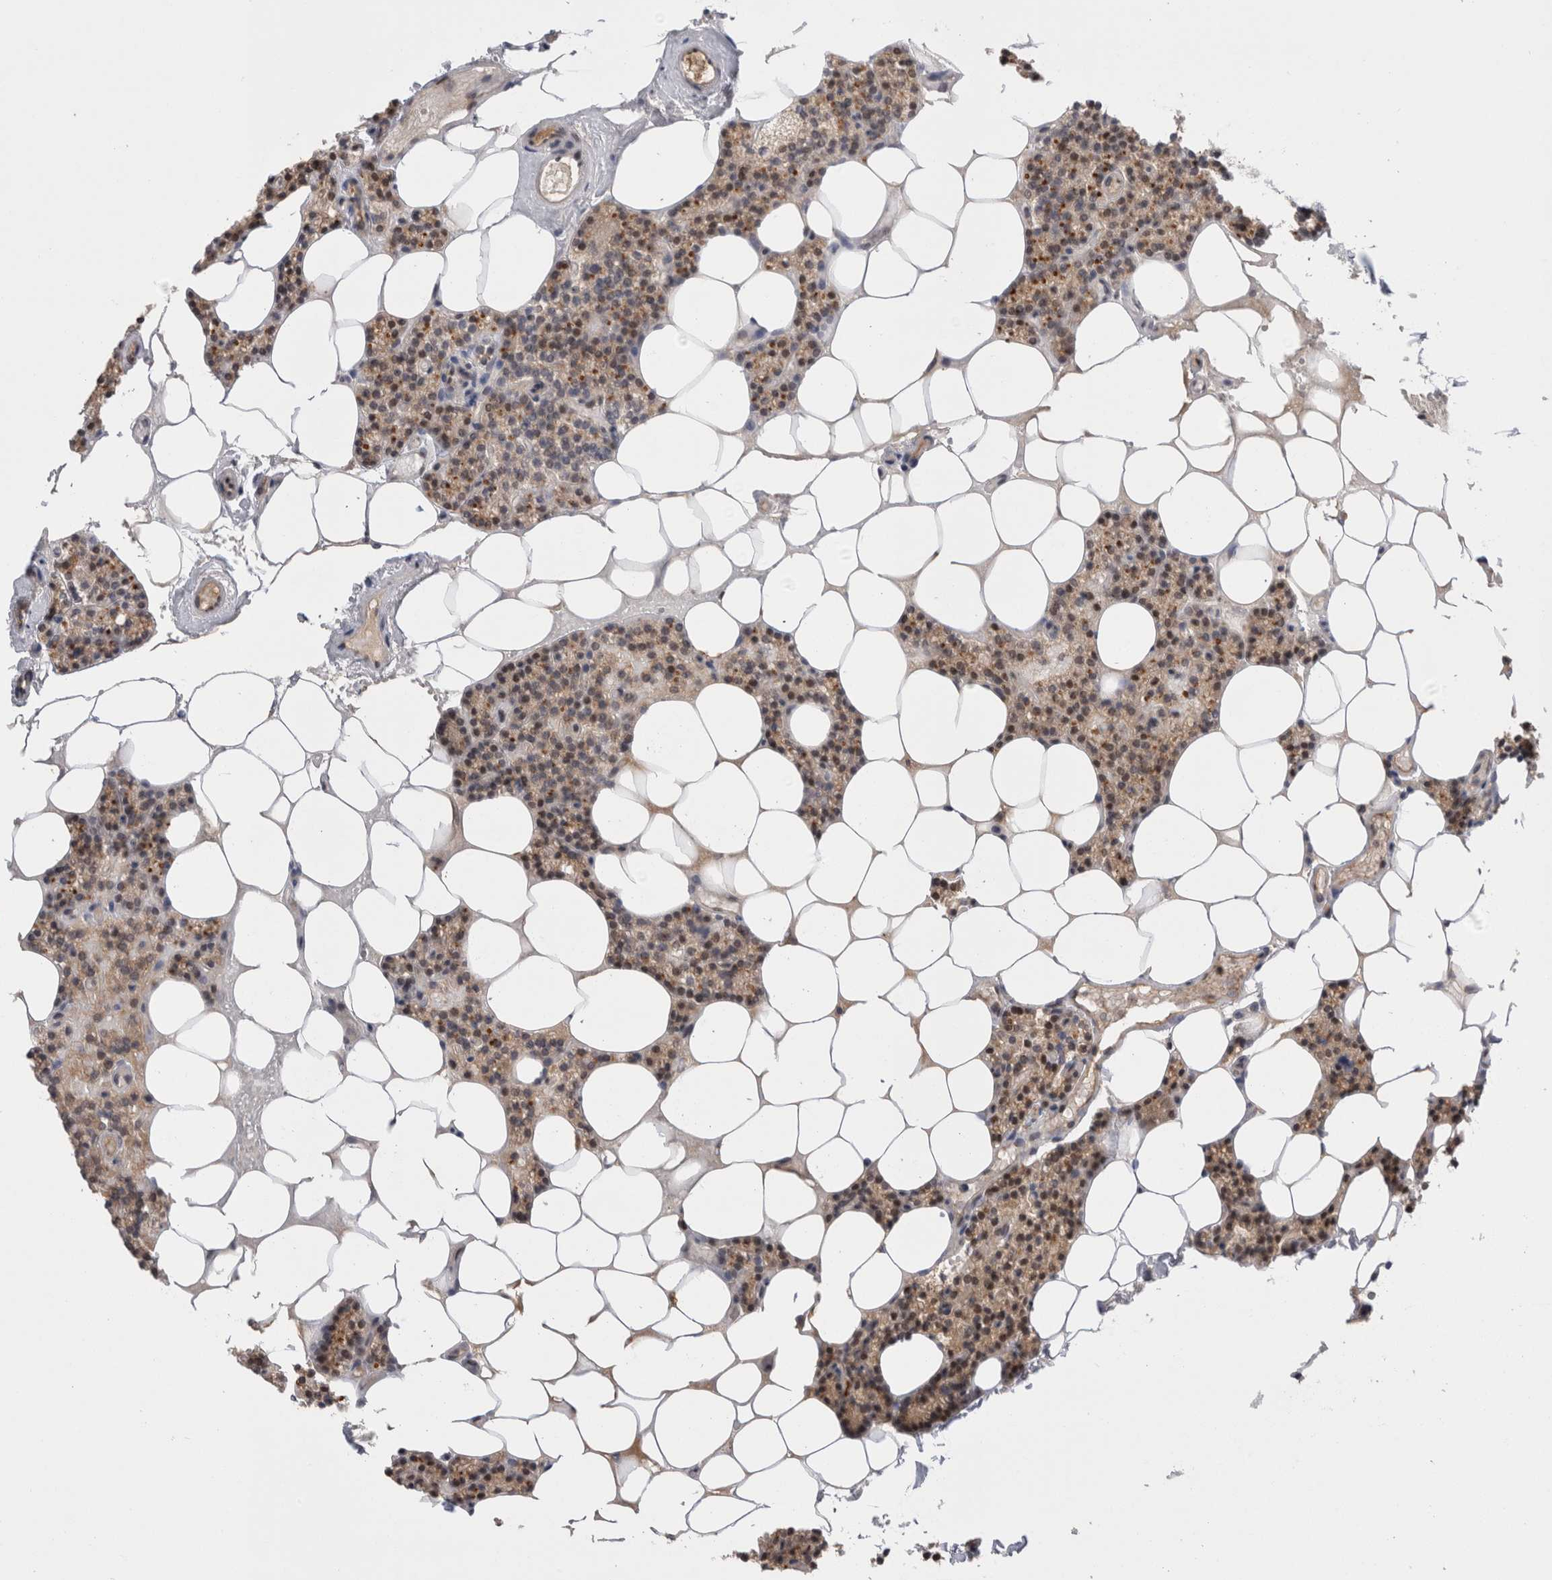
{"staining": {"intensity": "weak", "quantity": "25%-75%", "location": "cytoplasmic/membranous,nuclear"}, "tissue": "parathyroid gland", "cell_type": "Glandular cells", "image_type": "normal", "snomed": [{"axis": "morphology", "description": "Normal tissue, NOS"}, {"axis": "topography", "description": "Parathyroid gland"}], "caption": "A high-resolution micrograph shows immunohistochemistry (IHC) staining of normal parathyroid gland, which exhibits weak cytoplasmic/membranous,nuclear staining in approximately 25%-75% of glandular cells. (IHC, brightfield microscopy, high magnification).", "gene": "ZNF24", "patient": {"sex": "male", "age": 75}}